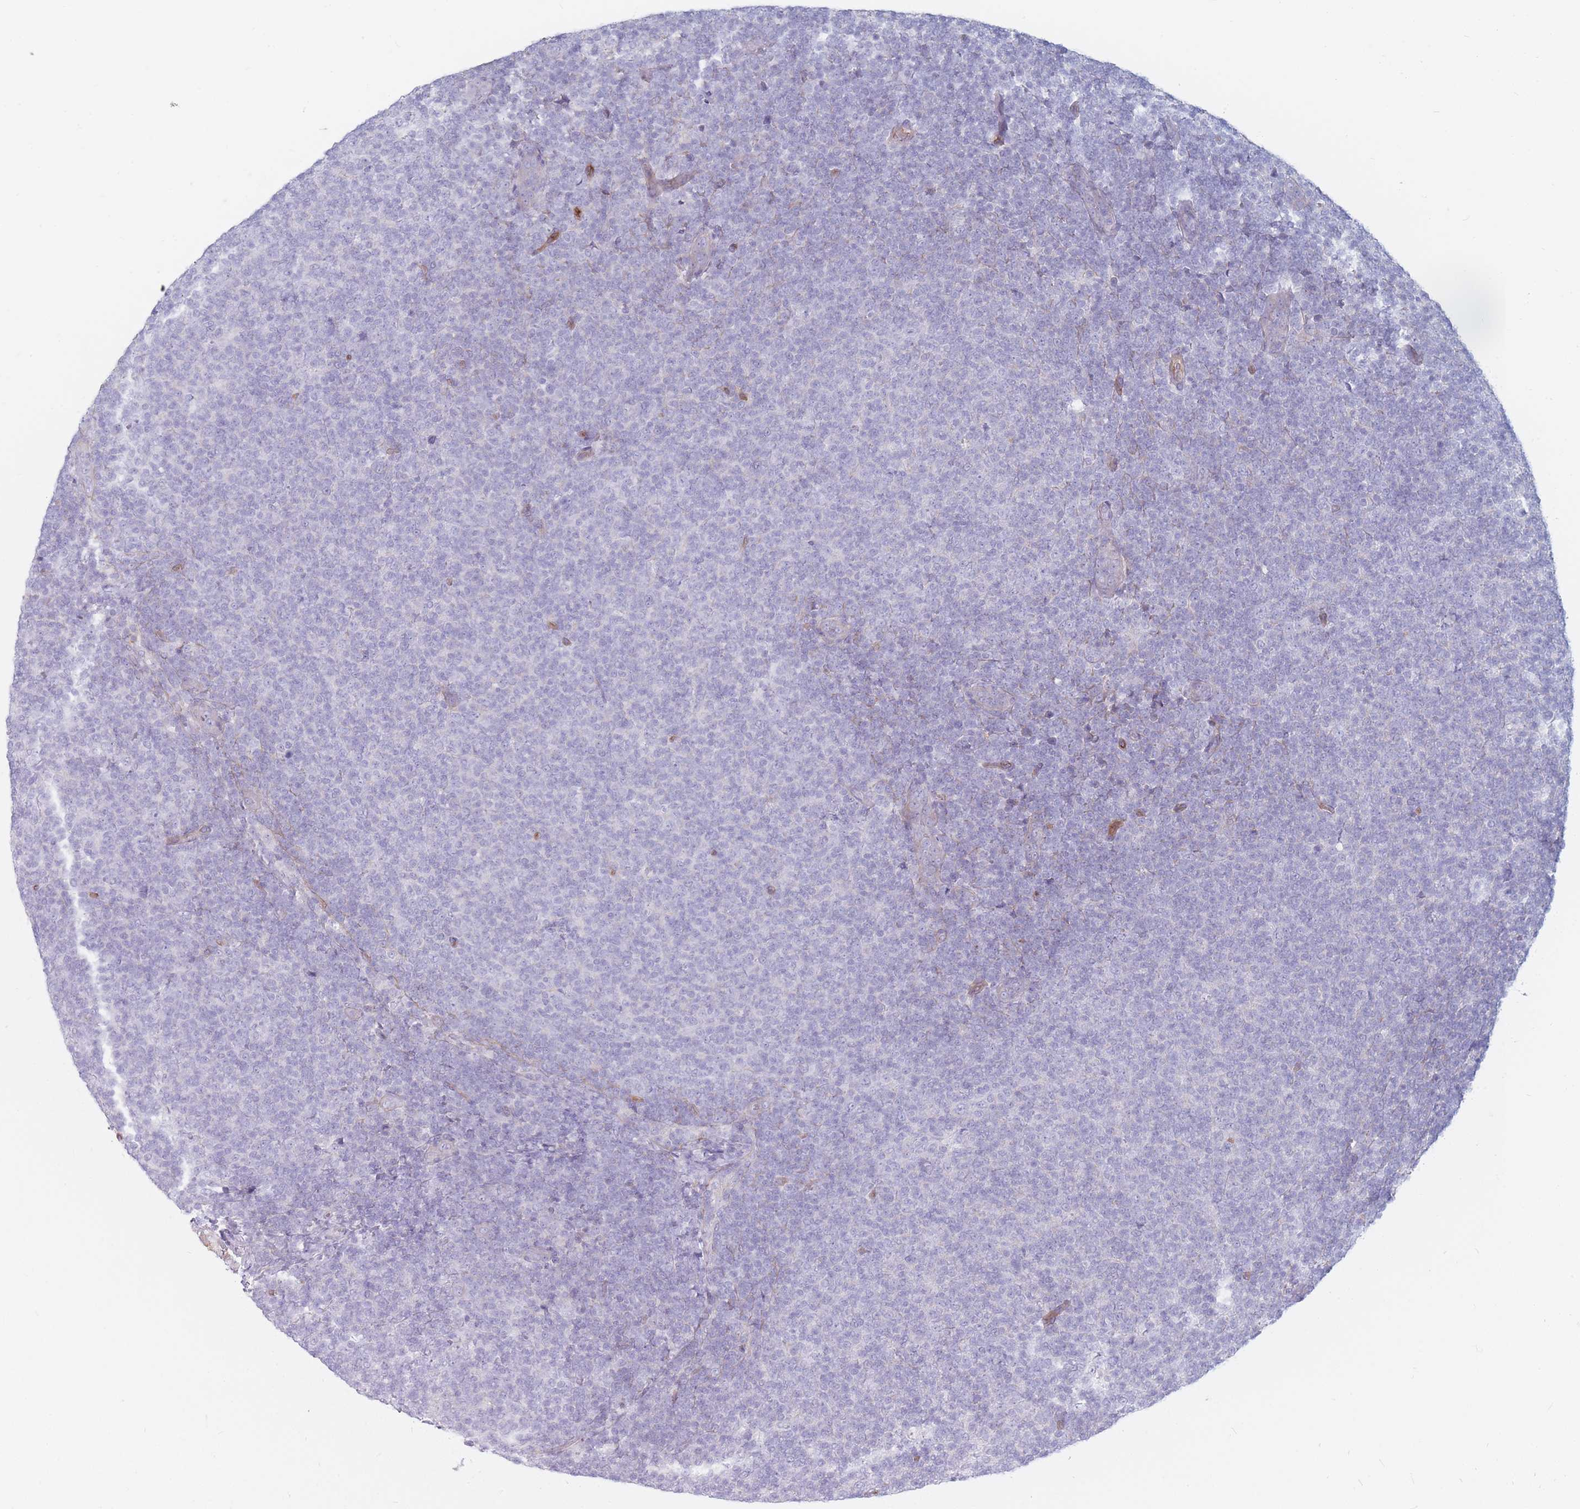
{"staining": {"intensity": "negative", "quantity": "none", "location": "none"}, "tissue": "lymphoma", "cell_type": "Tumor cells", "image_type": "cancer", "snomed": [{"axis": "morphology", "description": "Malignant lymphoma, non-Hodgkin's type, Low grade"}, {"axis": "topography", "description": "Lymph node"}], "caption": "Low-grade malignant lymphoma, non-Hodgkin's type stained for a protein using immunohistochemistry exhibits no staining tumor cells.", "gene": "PLPP1", "patient": {"sex": "male", "age": 66}}